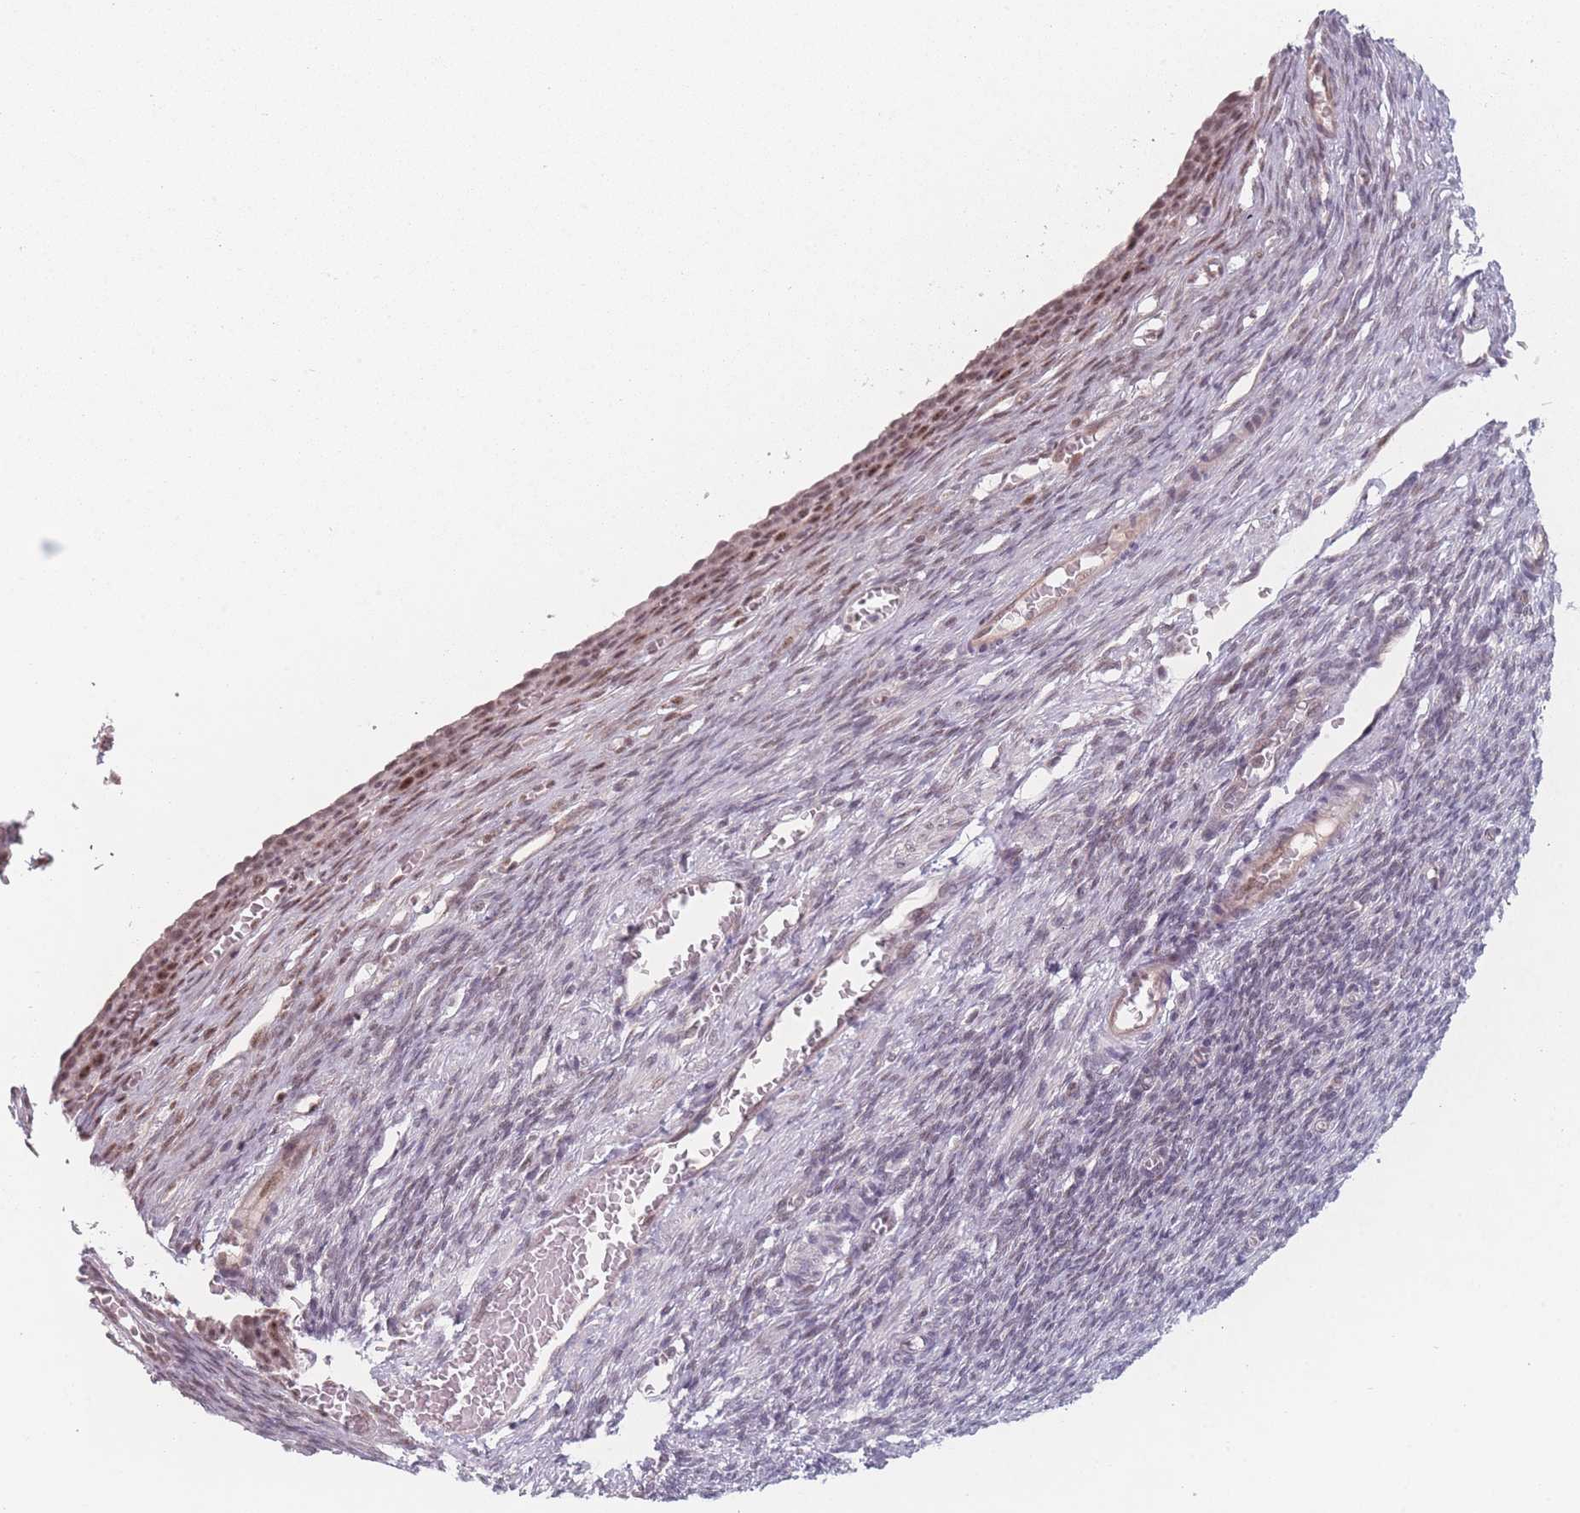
{"staining": {"intensity": "negative", "quantity": "none", "location": "none"}, "tissue": "ovary", "cell_type": "Ovarian stroma cells", "image_type": "normal", "snomed": [{"axis": "morphology", "description": "Normal tissue, NOS"}, {"axis": "topography", "description": "Ovary"}], "caption": "Immunohistochemistry of normal ovary displays no expression in ovarian stroma cells.", "gene": "ZC3H14", "patient": {"sex": "female", "age": 27}}